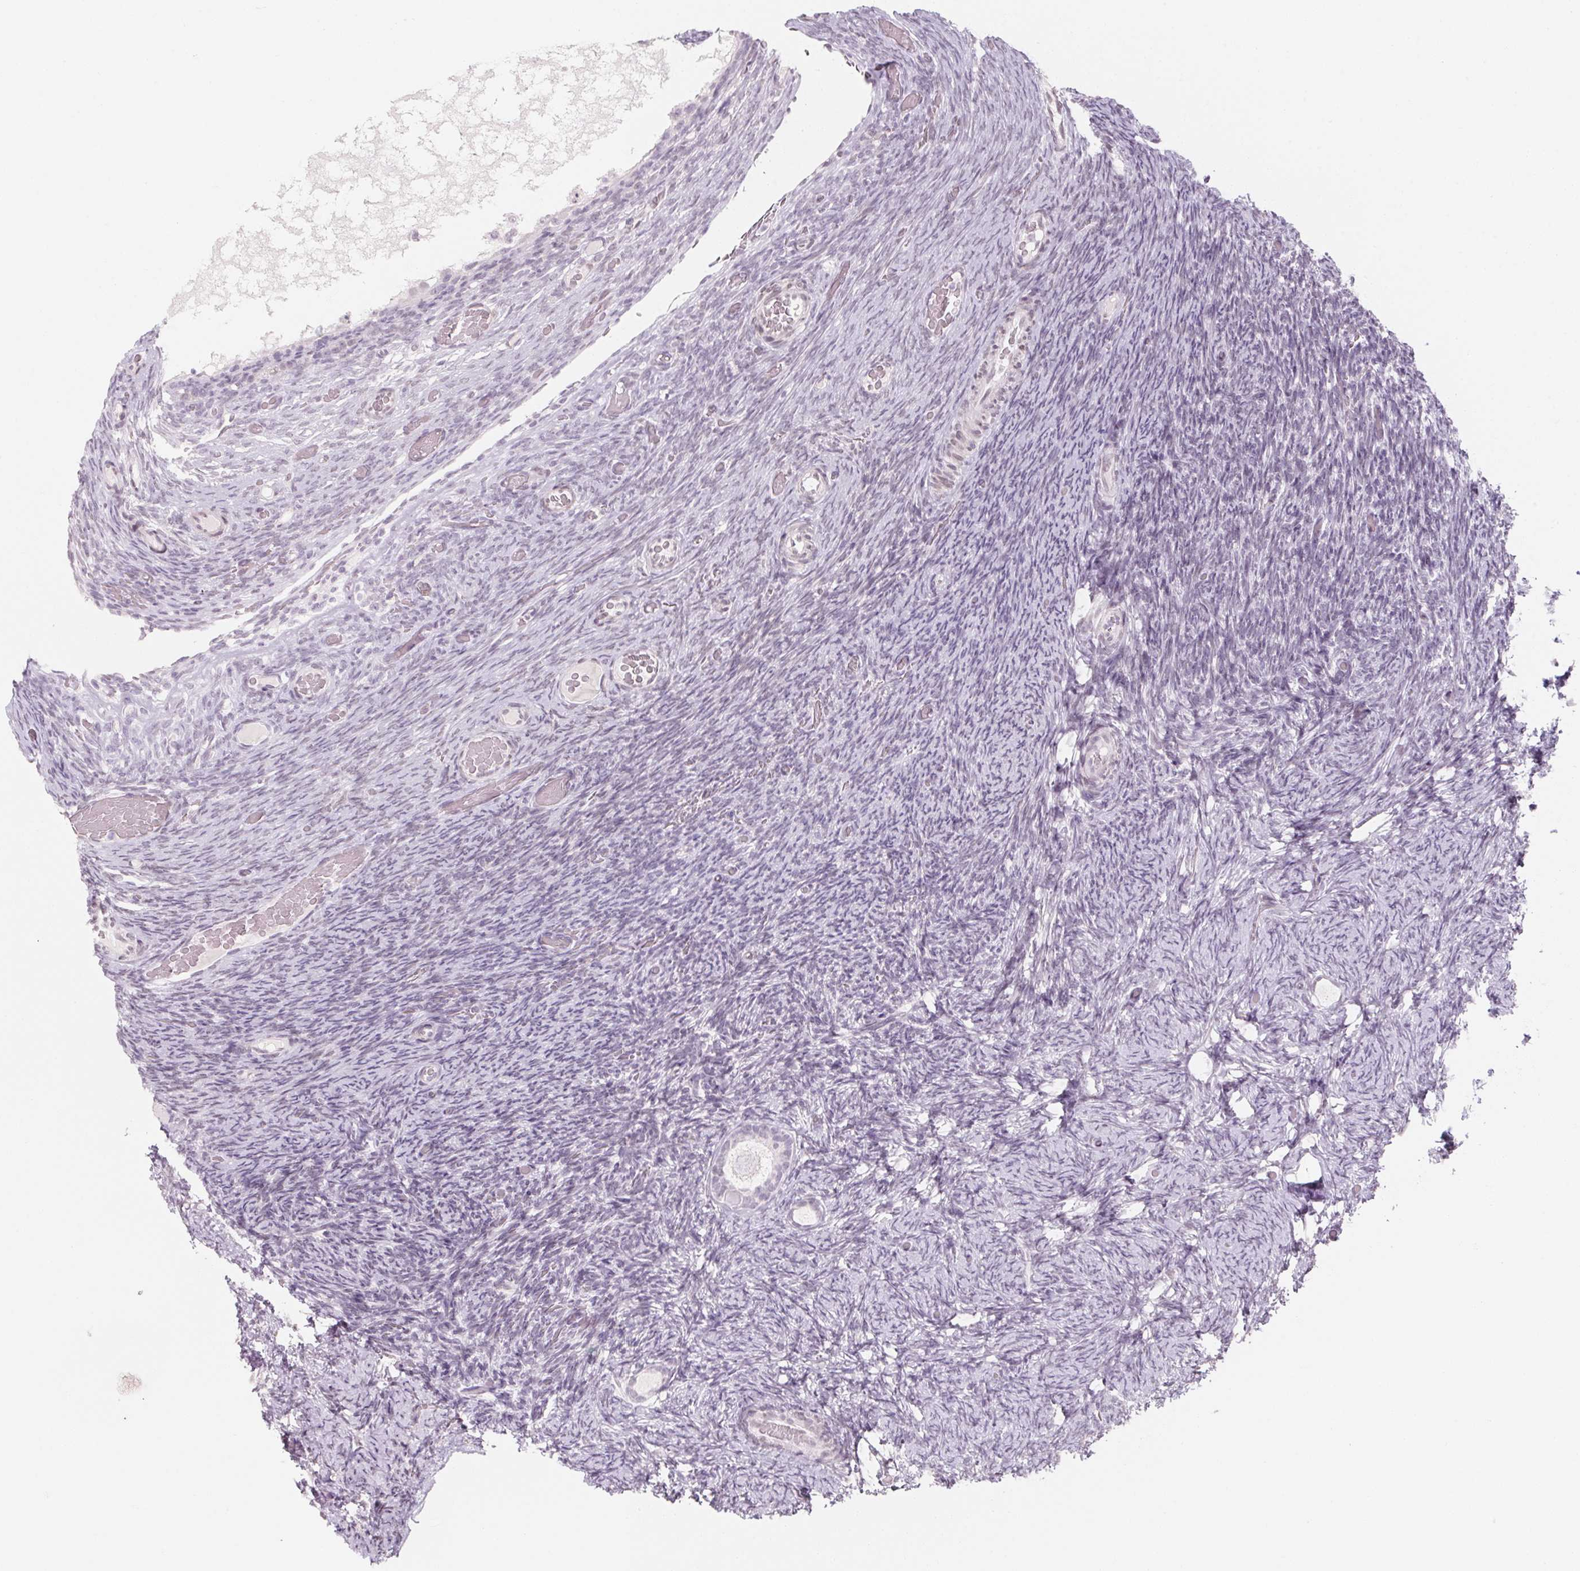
{"staining": {"intensity": "negative", "quantity": "none", "location": "none"}, "tissue": "ovary", "cell_type": "Follicle cells", "image_type": "normal", "snomed": [{"axis": "morphology", "description": "Normal tissue, NOS"}, {"axis": "topography", "description": "Ovary"}], "caption": "Immunohistochemistry (IHC) image of unremarkable ovary: human ovary stained with DAB (3,3'-diaminobenzidine) shows no significant protein expression in follicle cells. The staining is performed using DAB brown chromogen with nuclei counter-stained in using hematoxylin.", "gene": "KCNQ2", "patient": {"sex": "female", "age": 34}}